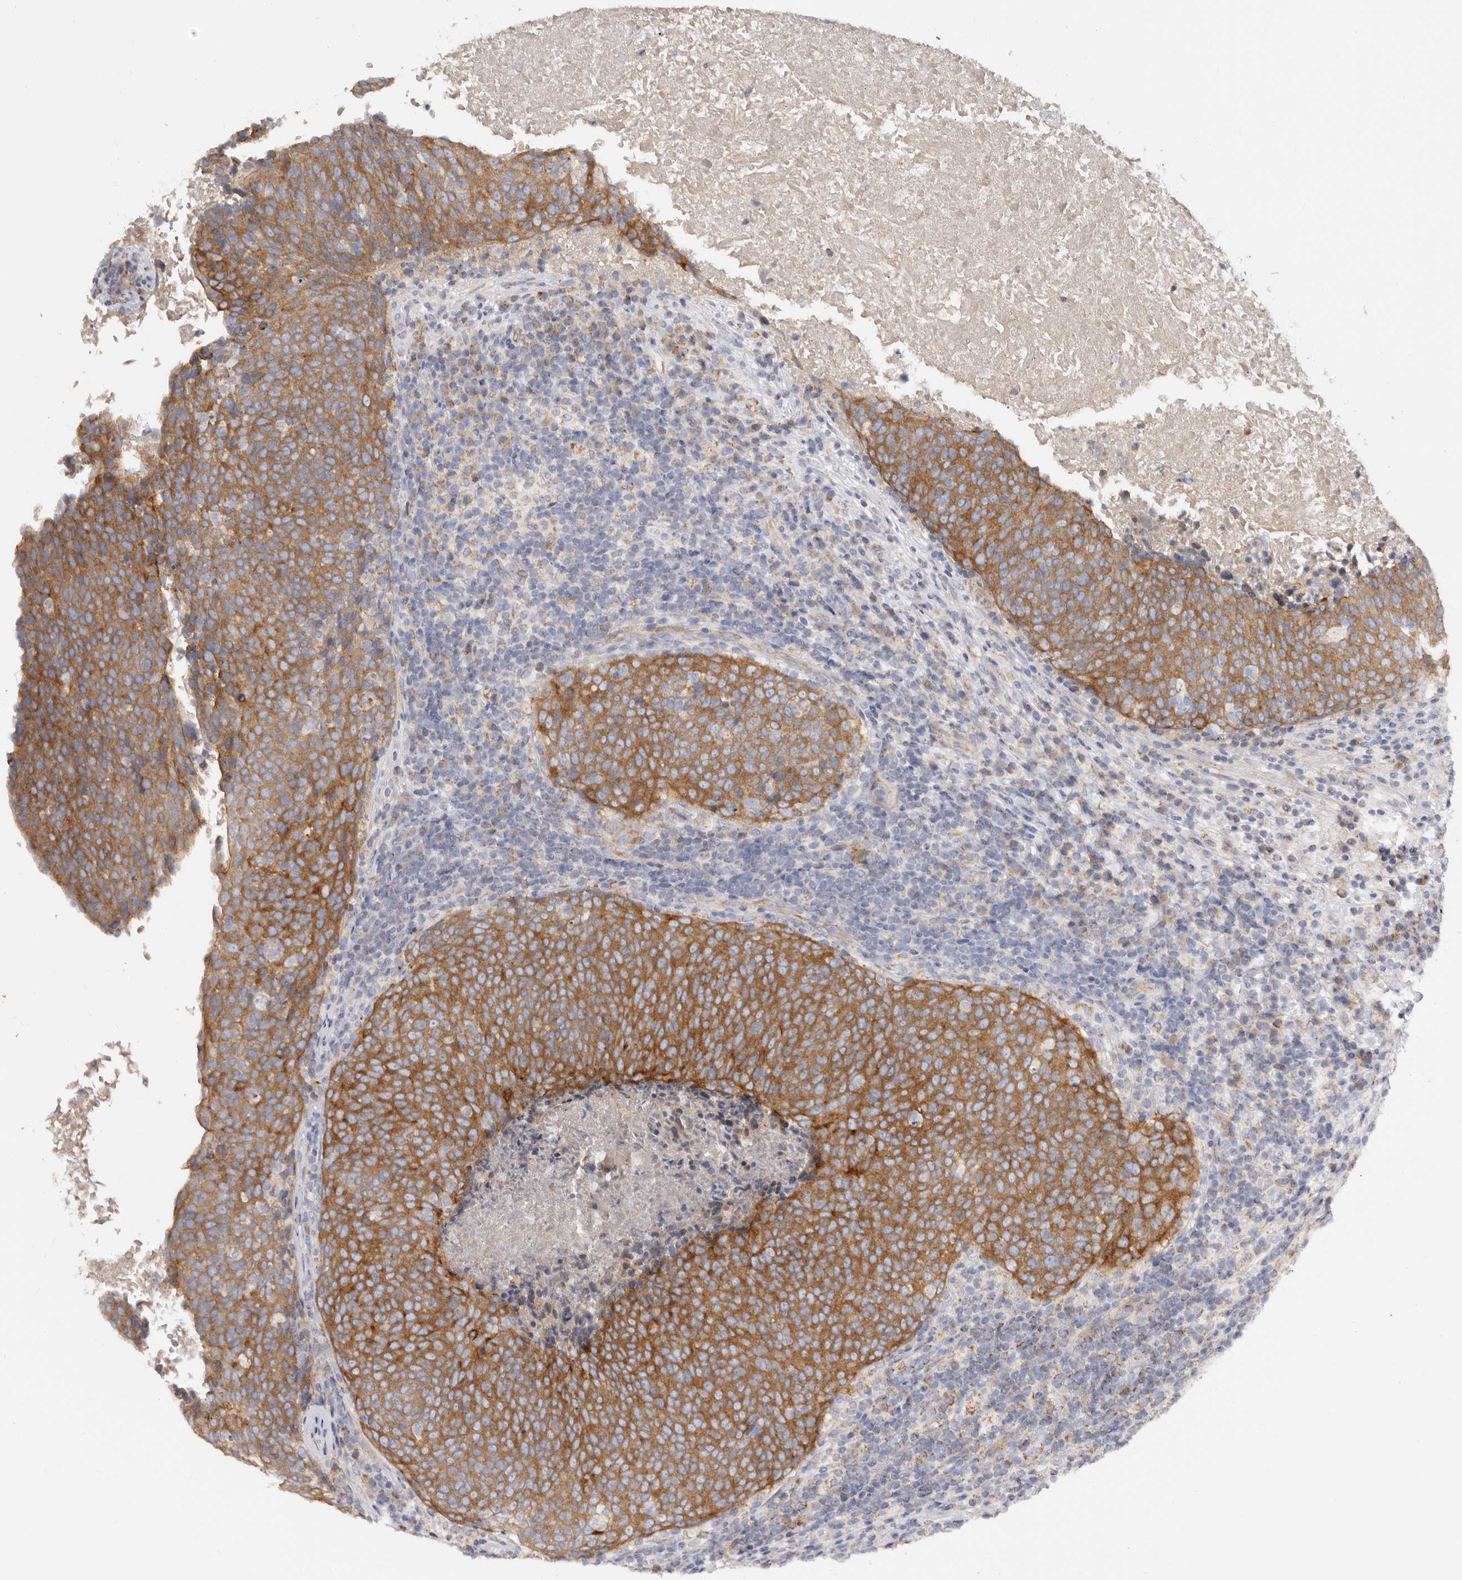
{"staining": {"intensity": "moderate", "quantity": ">75%", "location": "cytoplasmic/membranous"}, "tissue": "head and neck cancer", "cell_type": "Tumor cells", "image_type": "cancer", "snomed": [{"axis": "morphology", "description": "Squamous cell carcinoma, NOS"}, {"axis": "morphology", "description": "Squamous cell carcinoma, metastatic, NOS"}, {"axis": "topography", "description": "Lymph node"}, {"axis": "topography", "description": "Head-Neck"}], "caption": "Head and neck cancer stained with a brown dye reveals moderate cytoplasmic/membranous positive positivity in about >75% of tumor cells.", "gene": "BAIAP2L1", "patient": {"sex": "male", "age": 62}}